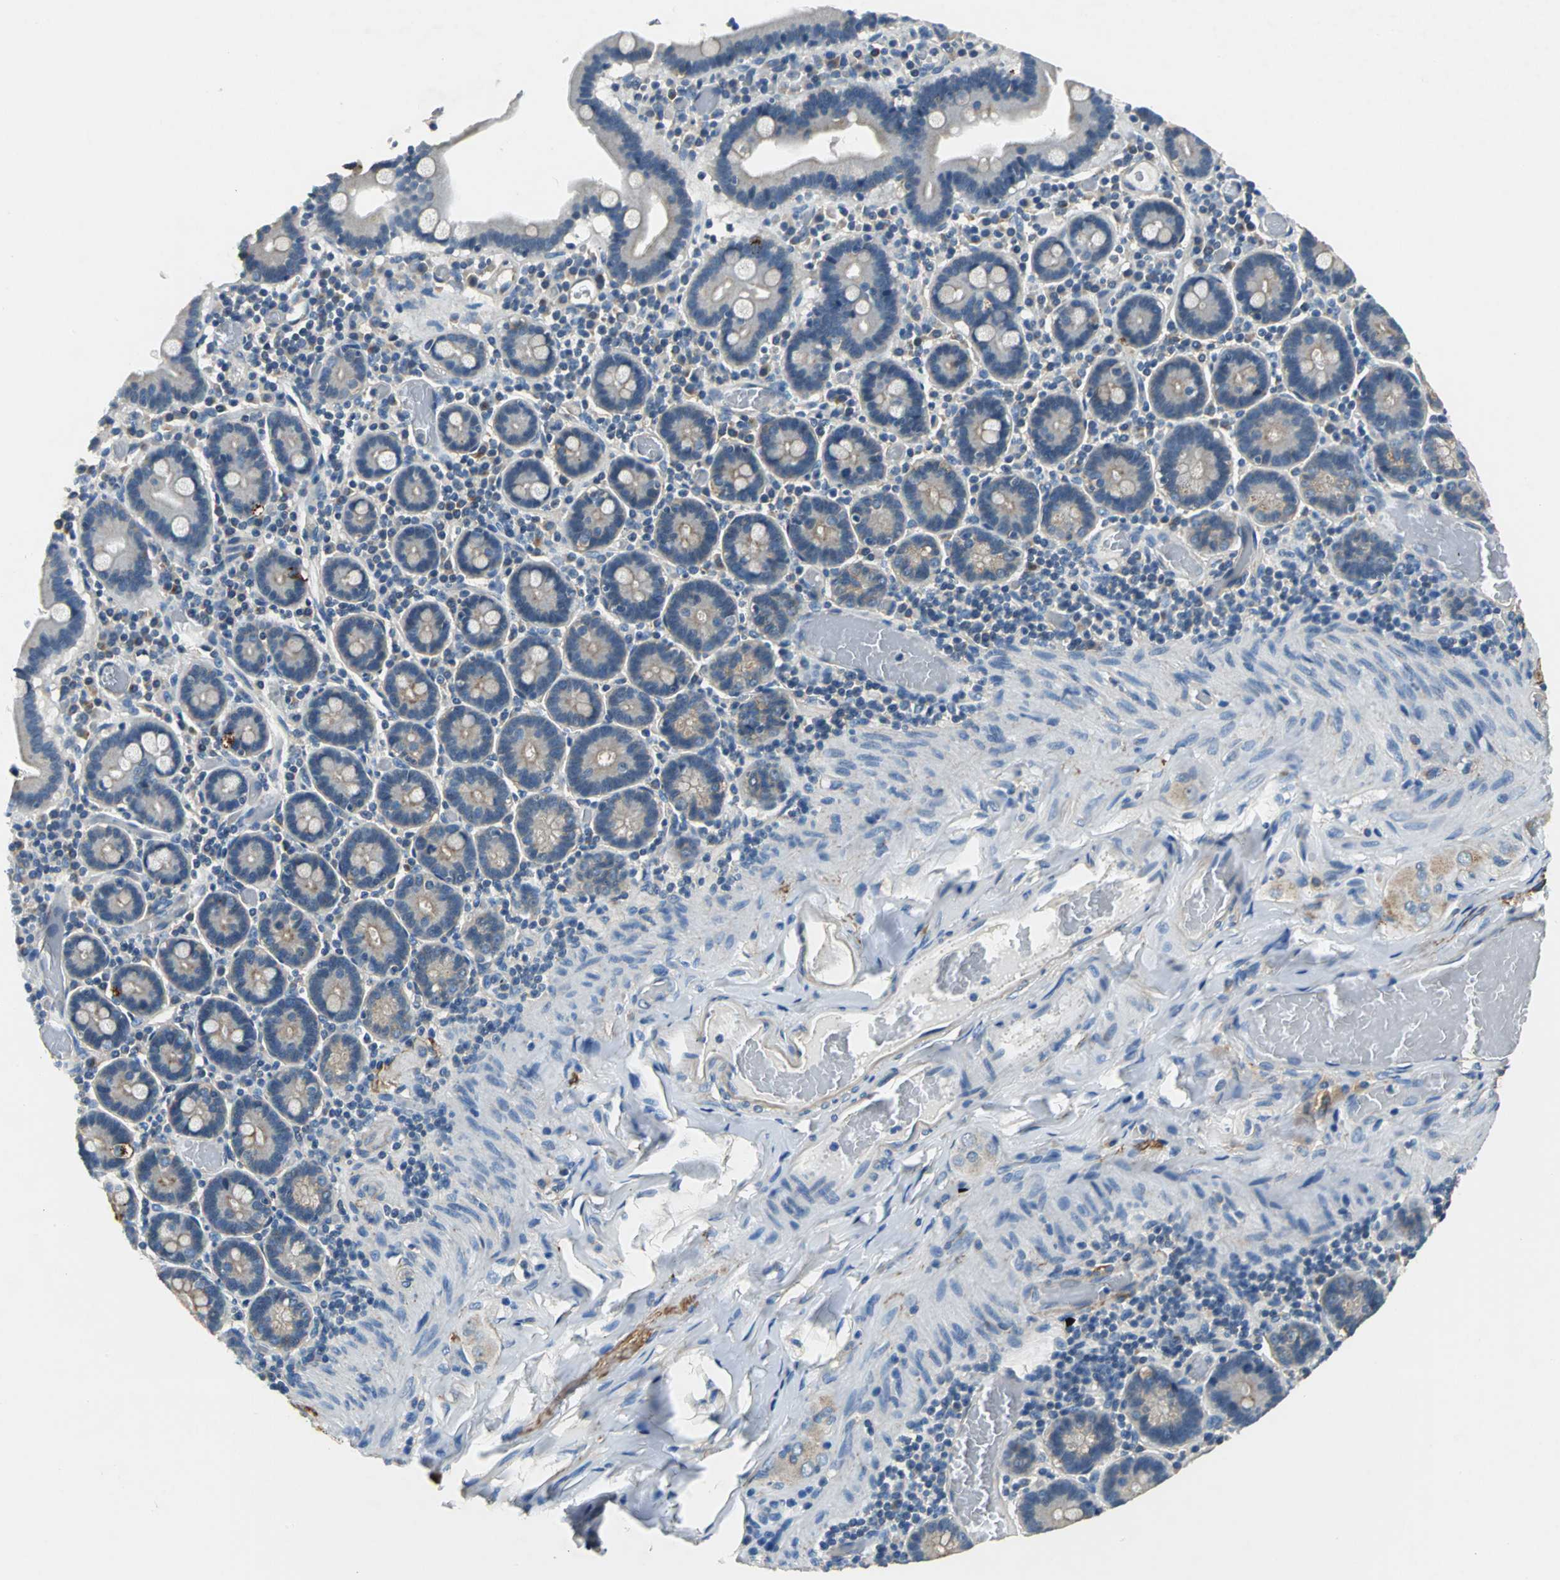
{"staining": {"intensity": "moderate", "quantity": "<25%", "location": "cytoplasmic/membranous"}, "tissue": "duodenum", "cell_type": "Glandular cells", "image_type": "normal", "snomed": [{"axis": "morphology", "description": "Normal tissue, NOS"}, {"axis": "topography", "description": "Duodenum"}], "caption": "Glandular cells exhibit low levels of moderate cytoplasmic/membranous expression in about <25% of cells in normal human duodenum. Using DAB (3,3'-diaminobenzidine) (brown) and hematoxylin (blue) stains, captured at high magnification using brightfield microscopy.", "gene": "SLC16A7", "patient": {"sex": "female", "age": 53}}